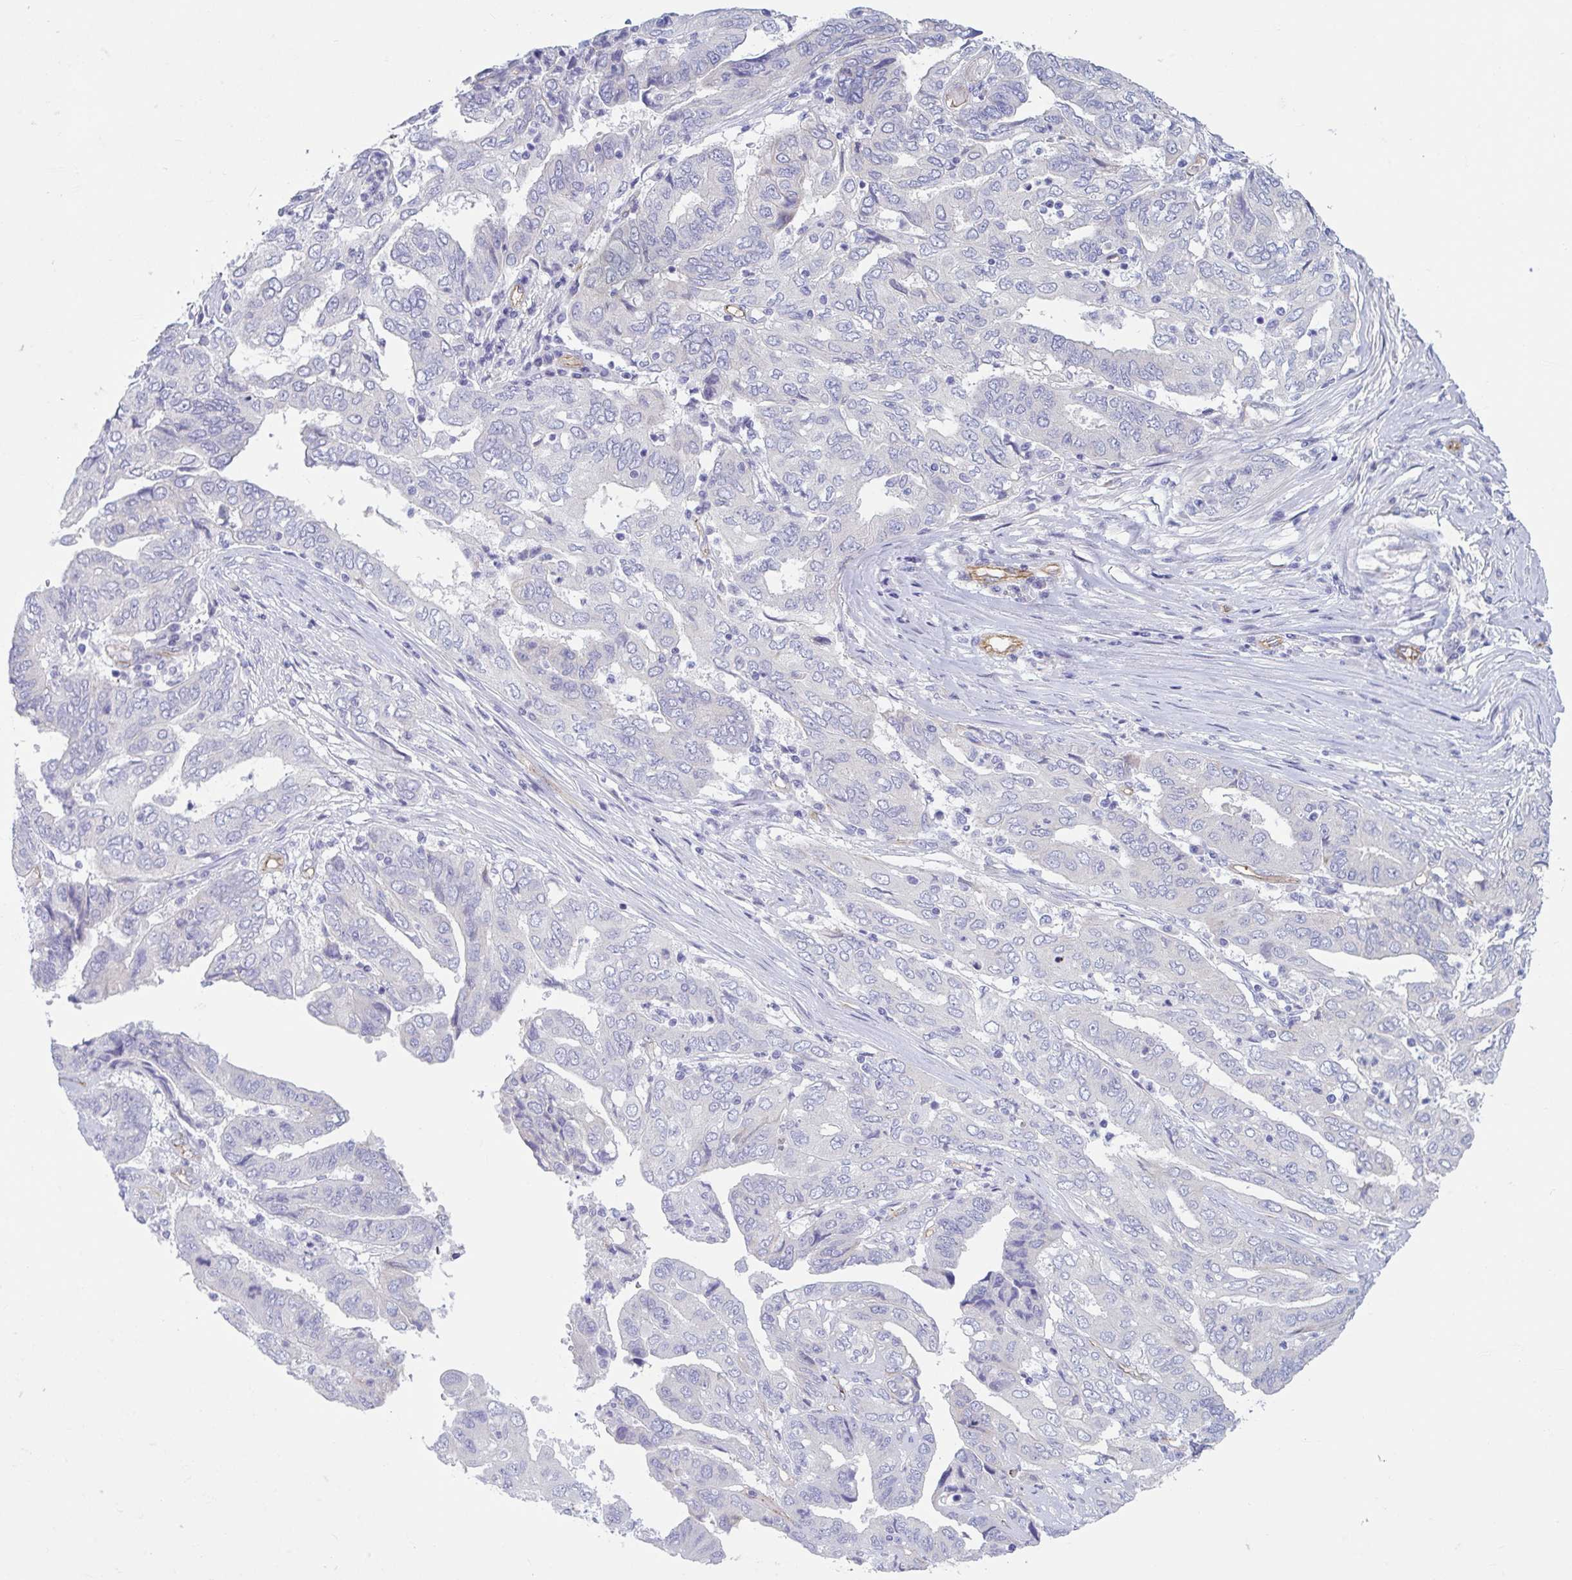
{"staining": {"intensity": "negative", "quantity": "none", "location": "none"}, "tissue": "ovarian cancer", "cell_type": "Tumor cells", "image_type": "cancer", "snomed": [{"axis": "morphology", "description": "Cystadenocarcinoma, serous, NOS"}, {"axis": "topography", "description": "Ovary"}], "caption": "There is no significant positivity in tumor cells of ovarian serous cystadenocarcinoma.", "gene": "TNNI2", "patient": {"sex": "female", "age": 79}}